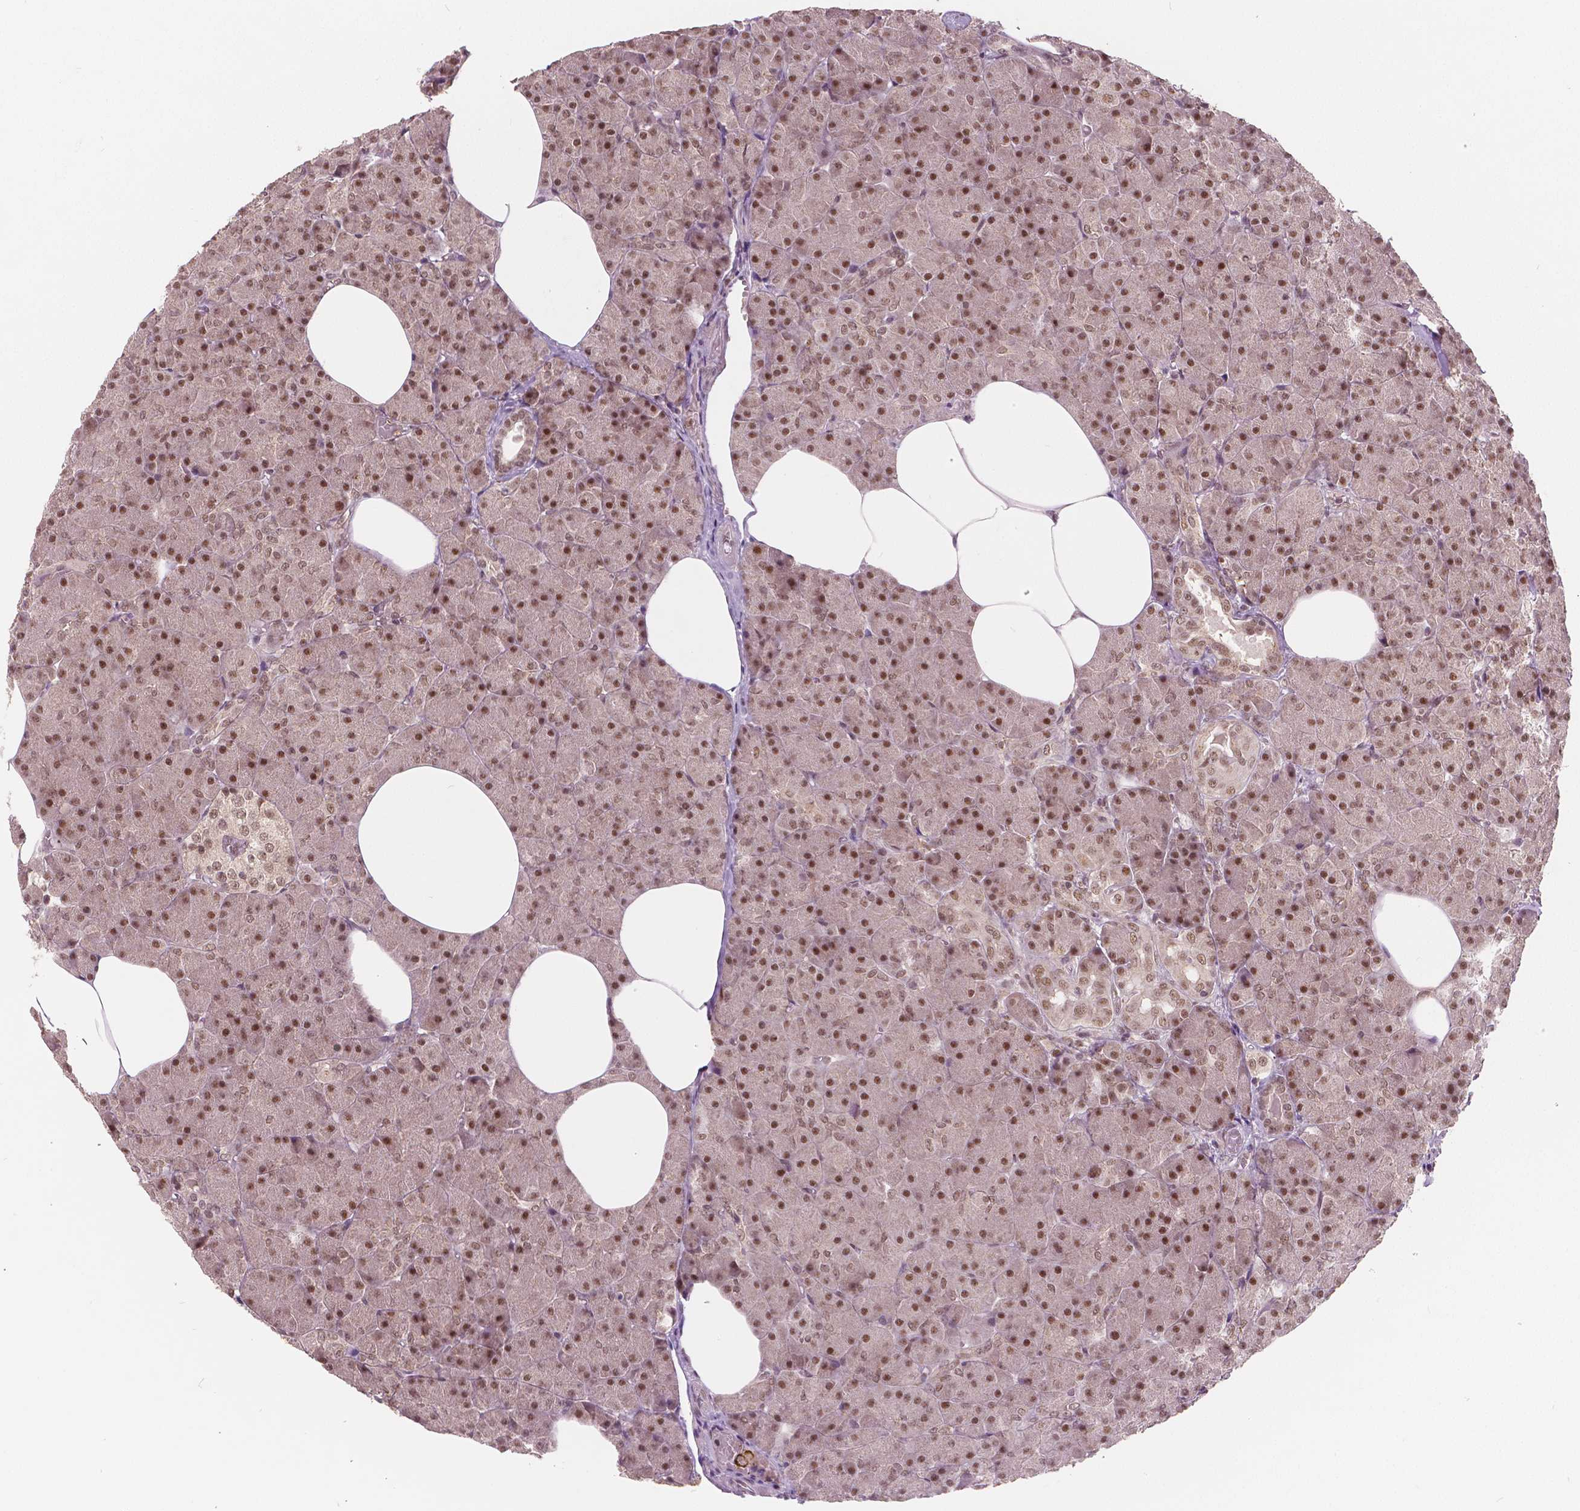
{"staining": {"intensity": "moderate", "quantity": ">75%", "location": "nuclear"}, "tissue": "pancreas", "cell_type": "Exocrine glandular cells", "image_type": "normal", "snomed": [{"axis": "morphology", "description": "Normal tissue, NOS"}, {"axis": "topography", "description": "Pancreas"}], "caption": "IHC of benign pancreas shows medium levels of moderate nuclear expression in approximately >75% of exocrine glandular cells. The protein of interest is stained brown, and the nuclei are stained in blue (DAB (3,3'-diaminobenzidine) IHC with brightfield microscopy, high magnification).", "gene": "NSD2", "patient": {"sex": "female", "age": 45}}